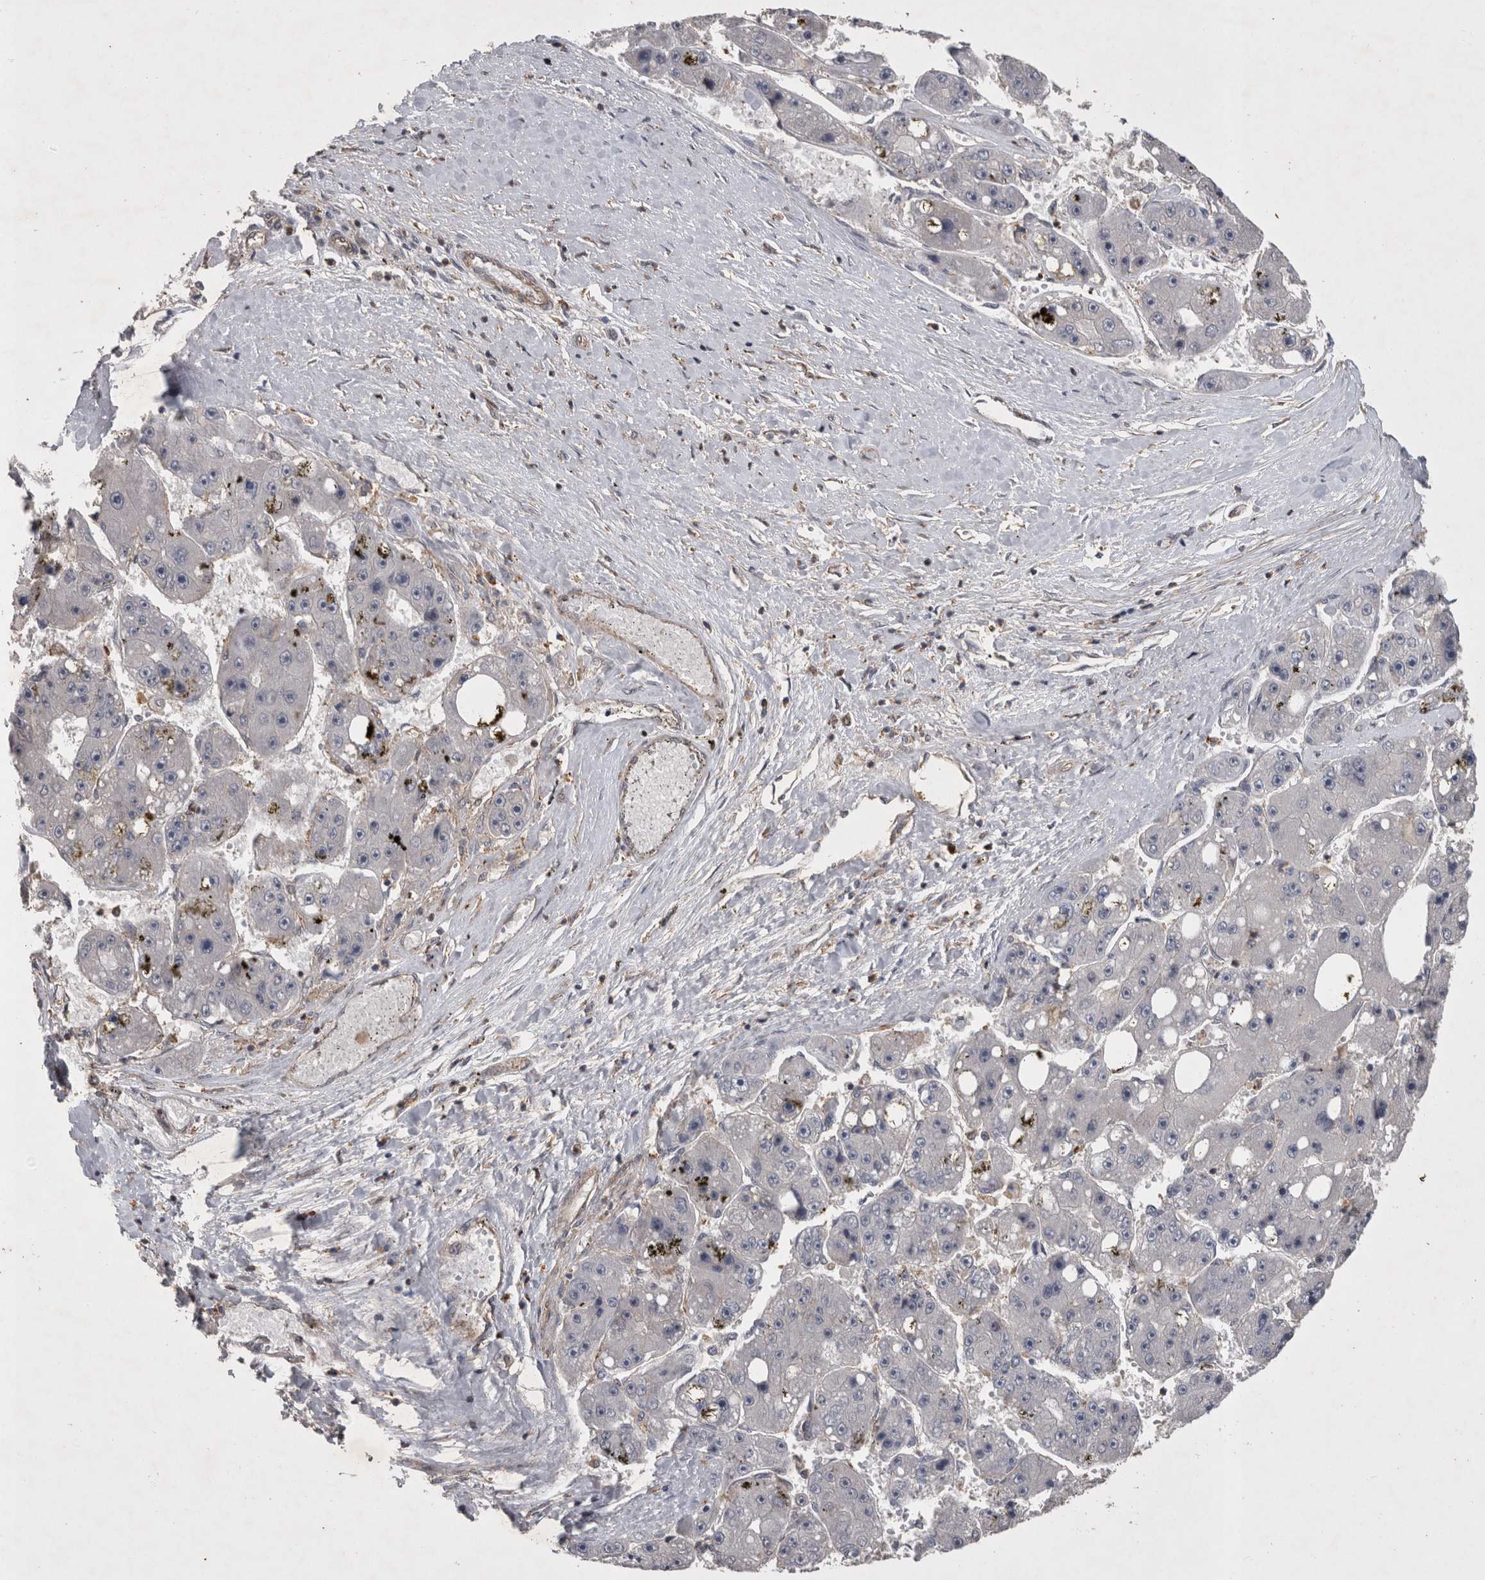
{"staining": {"intensity": "negative", "quantity": "none", "location": "none"}, "tissue": "liver cancer", "cell_type": "Tumor cells", "image_type": "cancer", "snomed": [{"axis": "morphology", "description": "Carcinoma, Hepatocellular, NOS"}, {"axis": "topography", "description": "Liver"}], "caption": "Protein analysis of liver cancer (hepatocellular carcinoma) reveals no significant expression in tumor cells.", "gene": "SPATA48", "patient": {"sex": "female", "age": 61}}